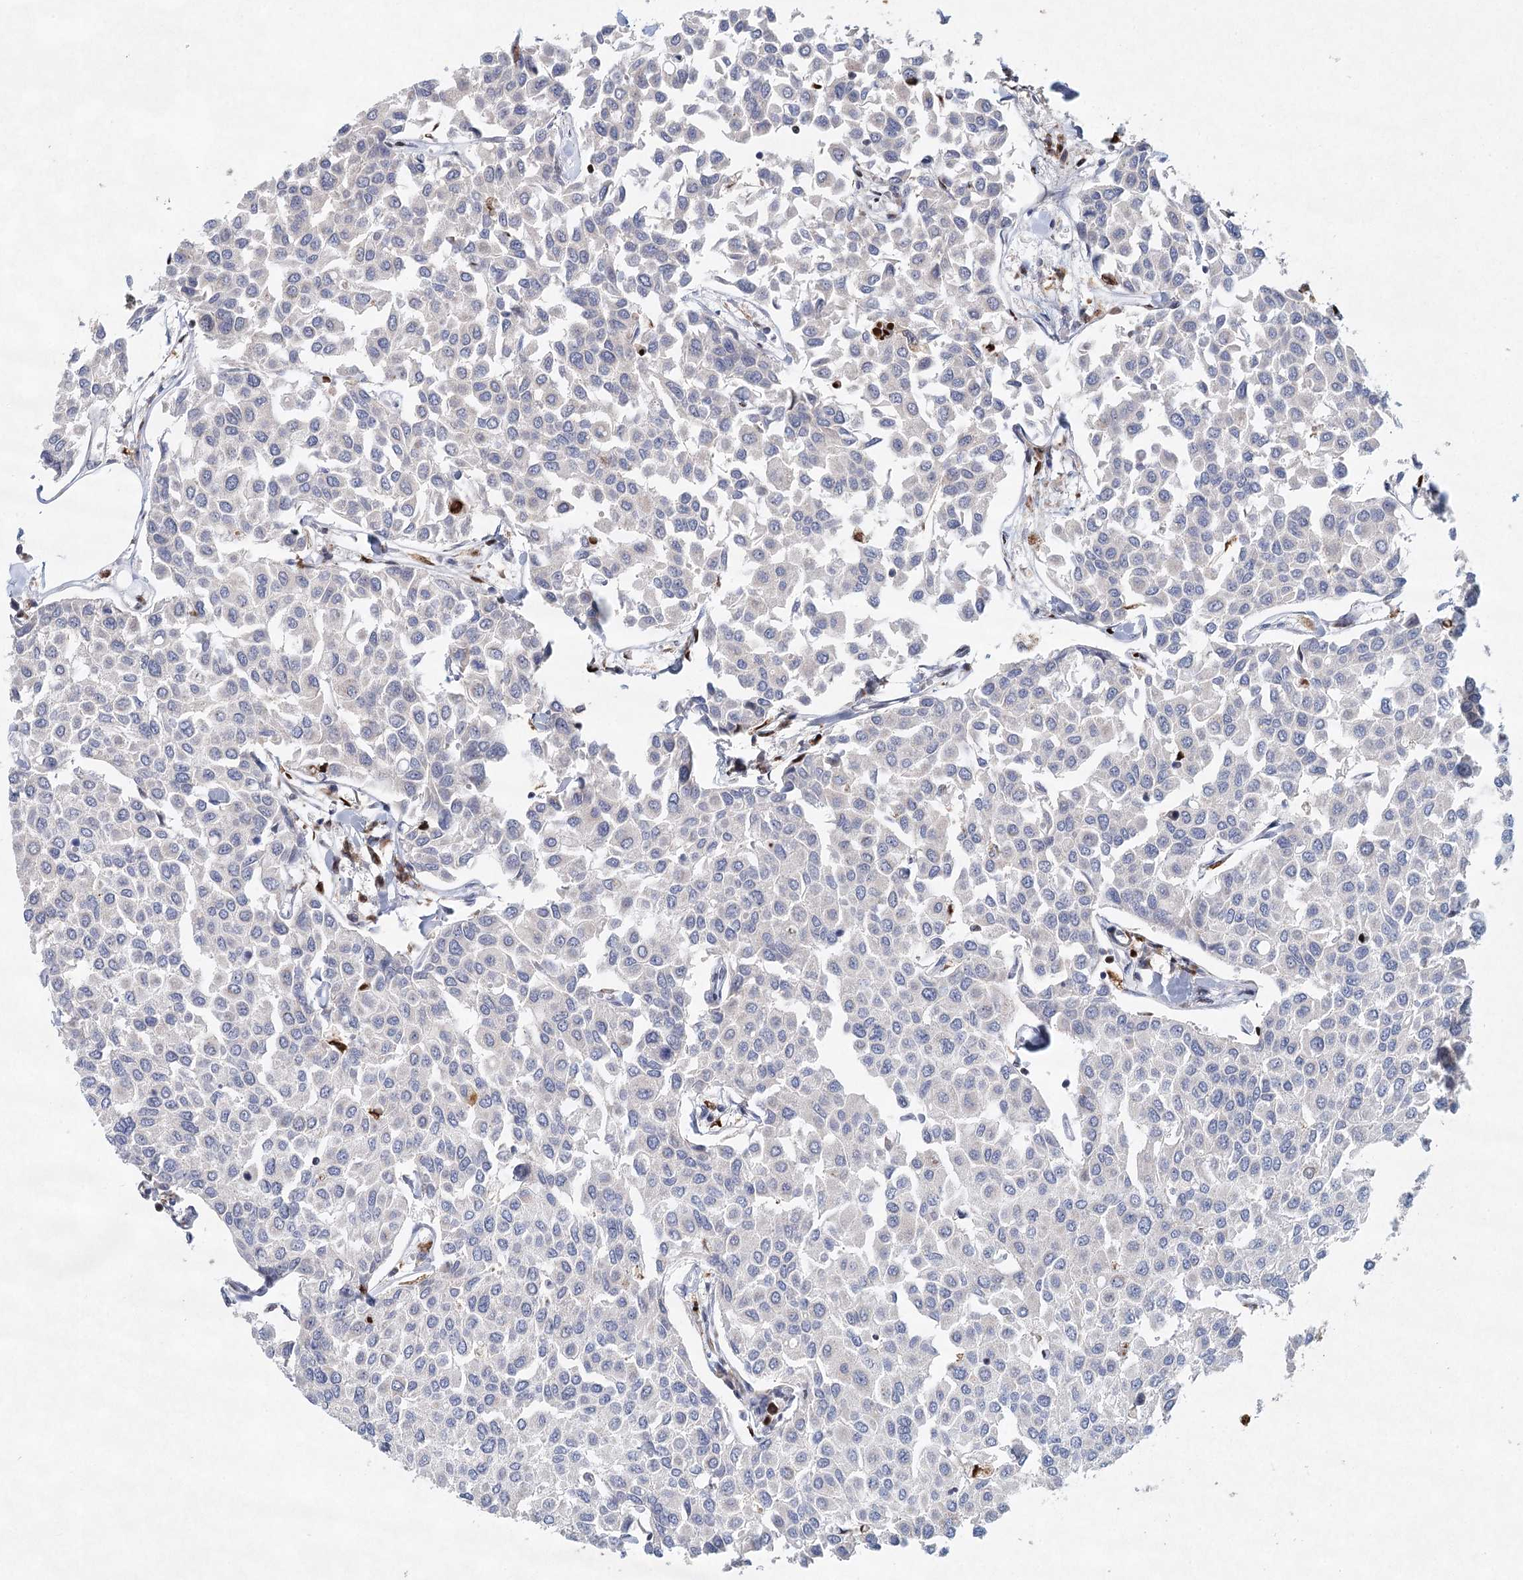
{"staining": {"intensity": "negative", "quantity": "none", "location": "none"}, "tissue": "breast cancer", "cell_type": "Tumor cells", "image_type": "cancer", "snomed": [{"axis": "morphology", "description": "Duct carcinoma"}, {"axis": "topography", "description": "Breast"}], "caption": "Micrograph shows no significant protein positivity in tumor cells of breast cancer (intraductal carcinoma).", "gene": "XPO6", "patient": {"sex": "female", "age": 55}}